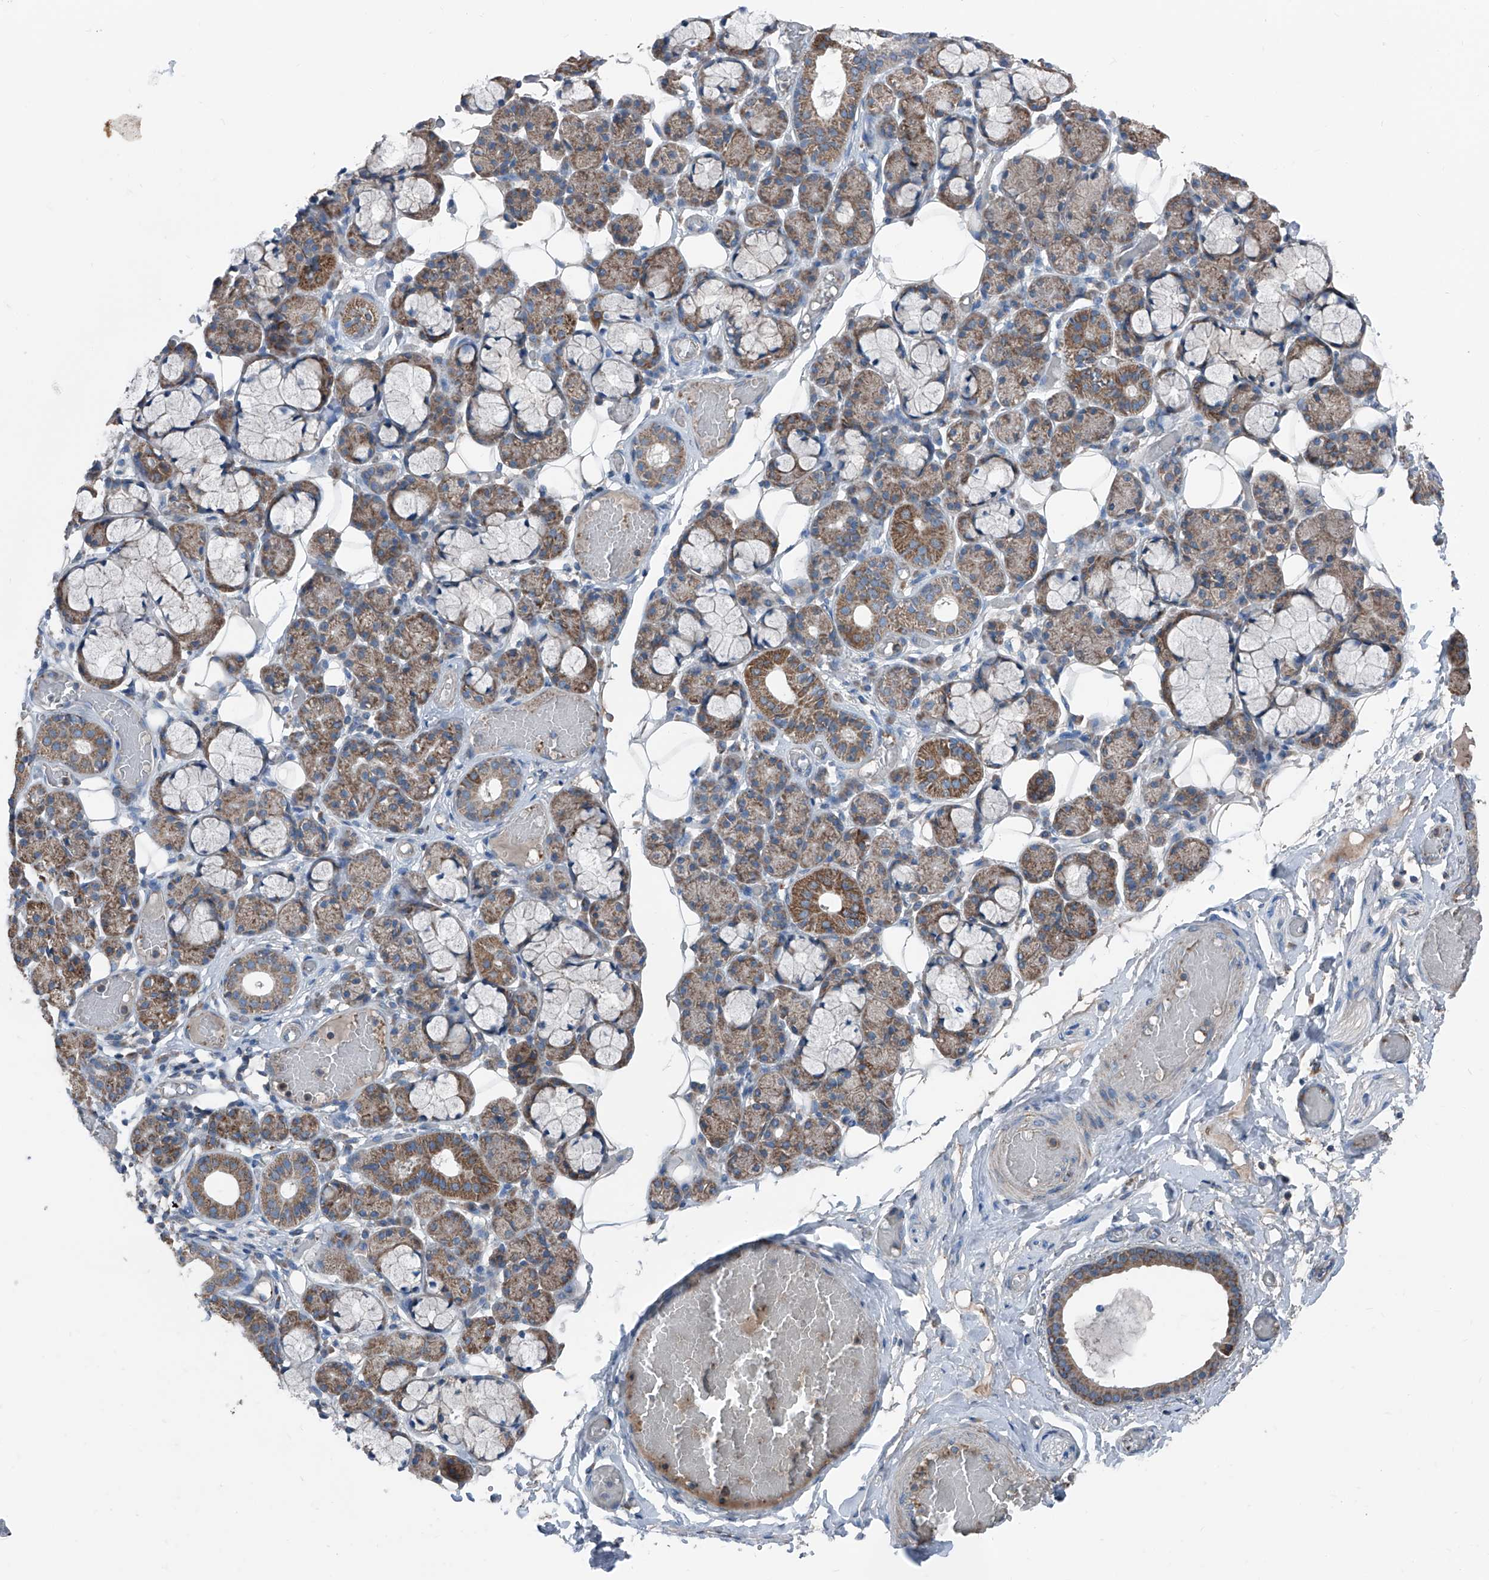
{"staining": {"intensity": "moderate", "quantity": "25%-75%", "location": "cytoplasmic/membranous"}, "tissue": "salivary gland", "cell_type": "Glandular cells", "image_type": "normal", "snomed": [{"axis": "morphology", "description": "Normal tissue, NOS"}, {"axis": "topography", "description": "Salivary gland"}], "caption": "Immunohistochemistry of normal human salivary gland reveals medium levels of moderate cytoplasmic/membranous positivity in approximately 25%-75% of glandular cells. The protein is shown in brown color, while the nuclei are stained blue.", "gene": "GPAT3", "patient": {"sex": "male", "age": 63}}